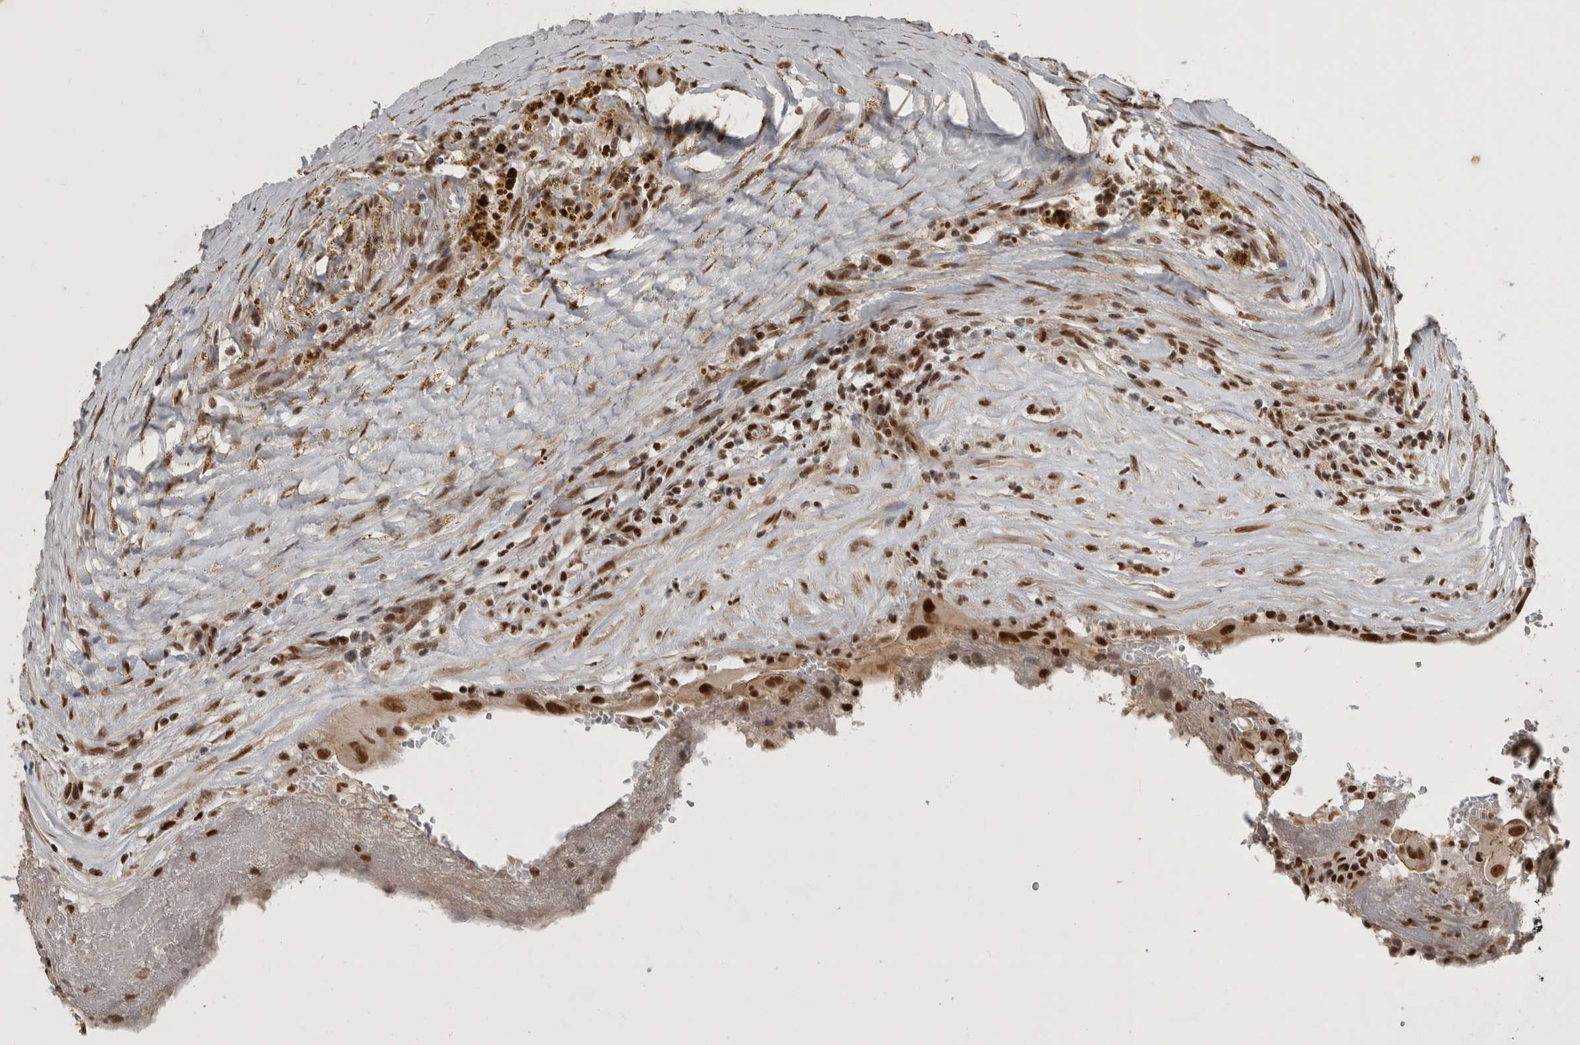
{"staining": {"intensity": "strong", "quantity": ">75%", "location": "nuclear"}, "tissue": "thyroid cancer", "cell_type": "Tumor cells", "image_type": "cancer", "snomed": [{"axis": "morphology", "description": "Papillary adenocarcinoma, NOS"}, {"axis": "topography", "description": "Thyroid gland"}], "caption": "About >75% of tumor cells in human papillary adenocarcinoma (thyroid) show strong nuclear protein staining as visualized by brown immunohistochemical staining.", "gene": "CBLL1", "patient": {"sex": "male", "age": 77}}